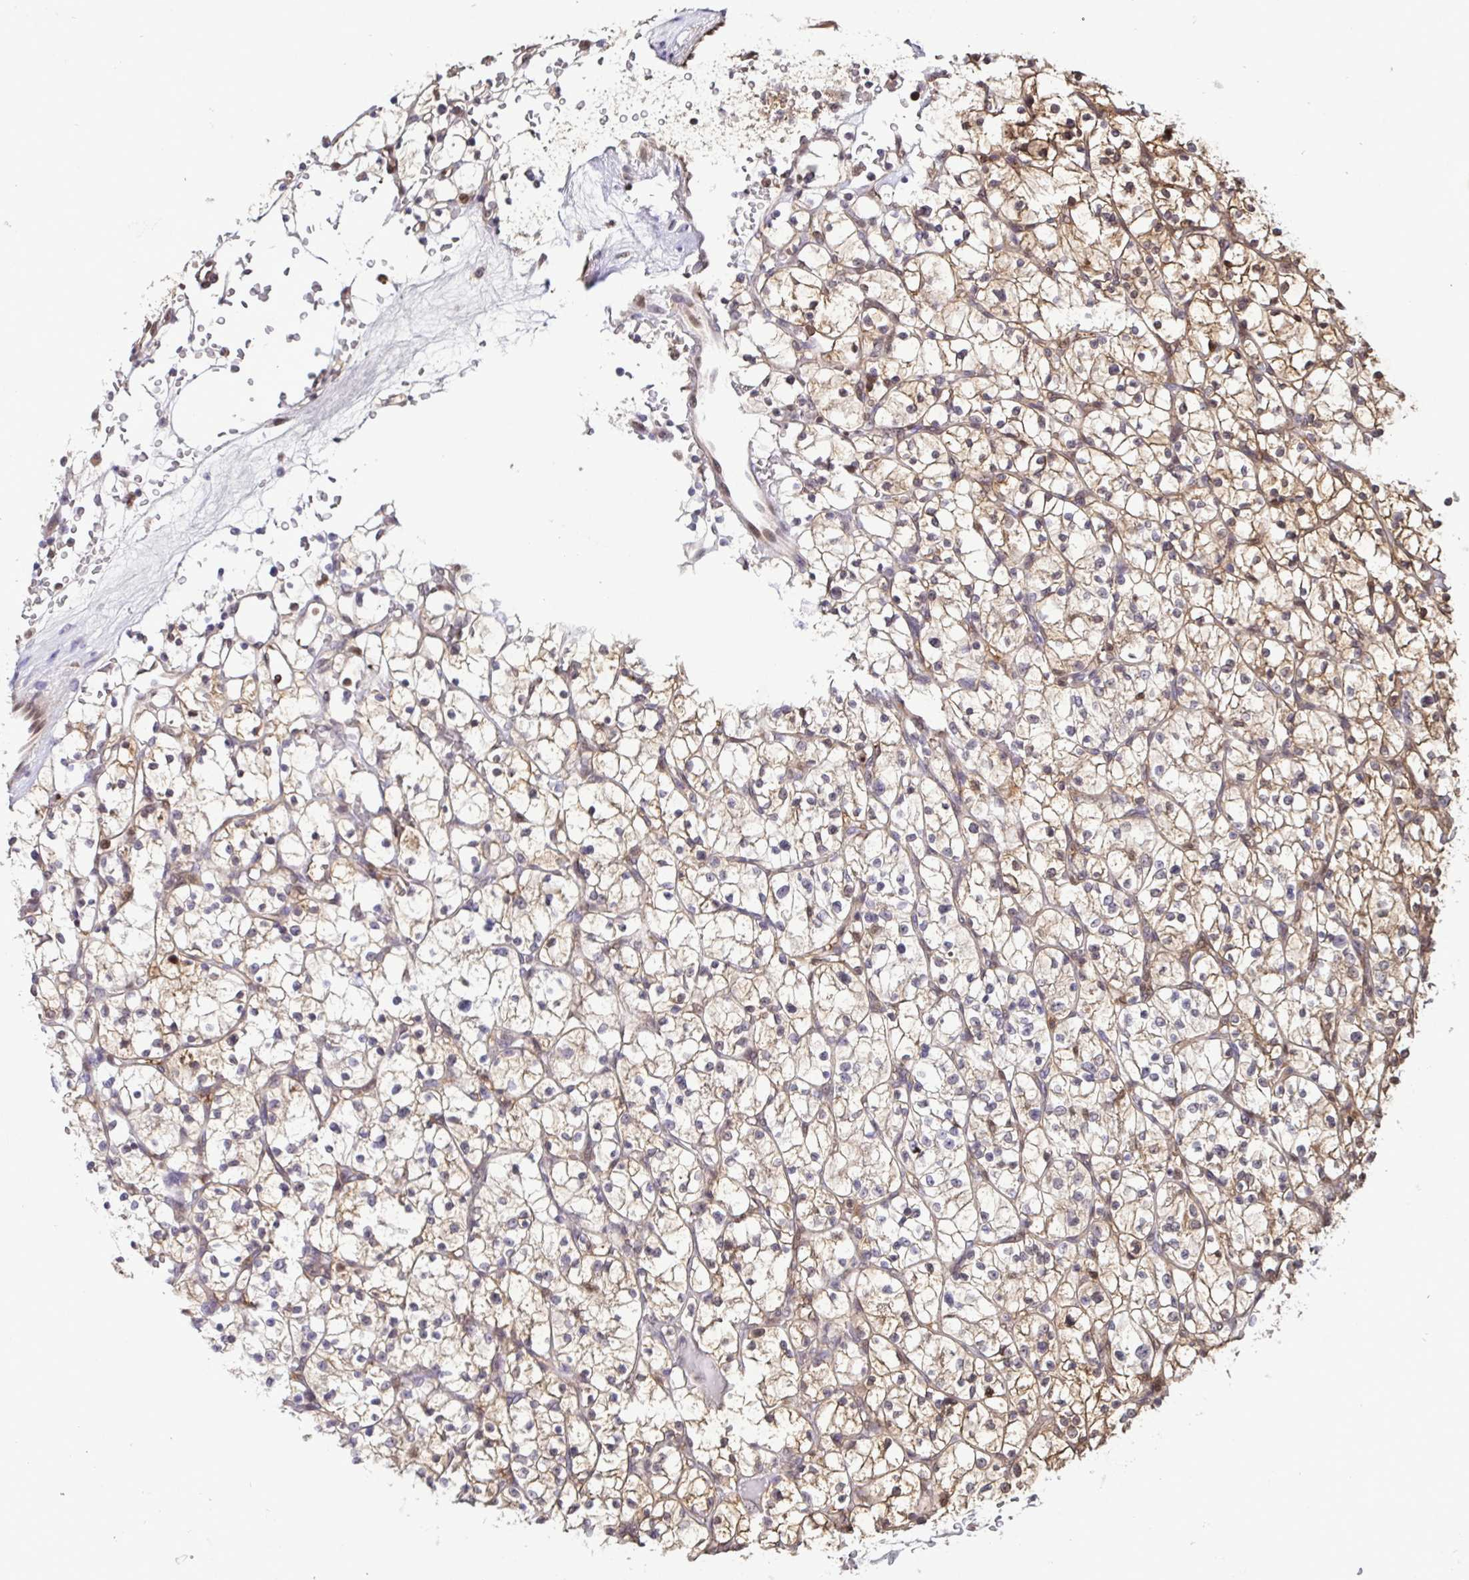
{"staining": {"intensity": "weak", "quantity": "25%-75%", "location": "cytoplasmic/membranous"}, "tissue": "renal cancer", "cell_type": "Tumor cells", "image_type": "cancer", "snomed": [{"axis": "morphology", "description": "Adenocarcinoma, NOS"}, {"axis": "topography", "description": "Kidney"}], "caption": "This image displays immunohistochemistry staining of human renal cancer, with low weak cytoplasmic/membranous positivity in about 25%-75% of tumor cells.", "gene": "PSMB9", "patient": {"sex": "female", "age": 64}}